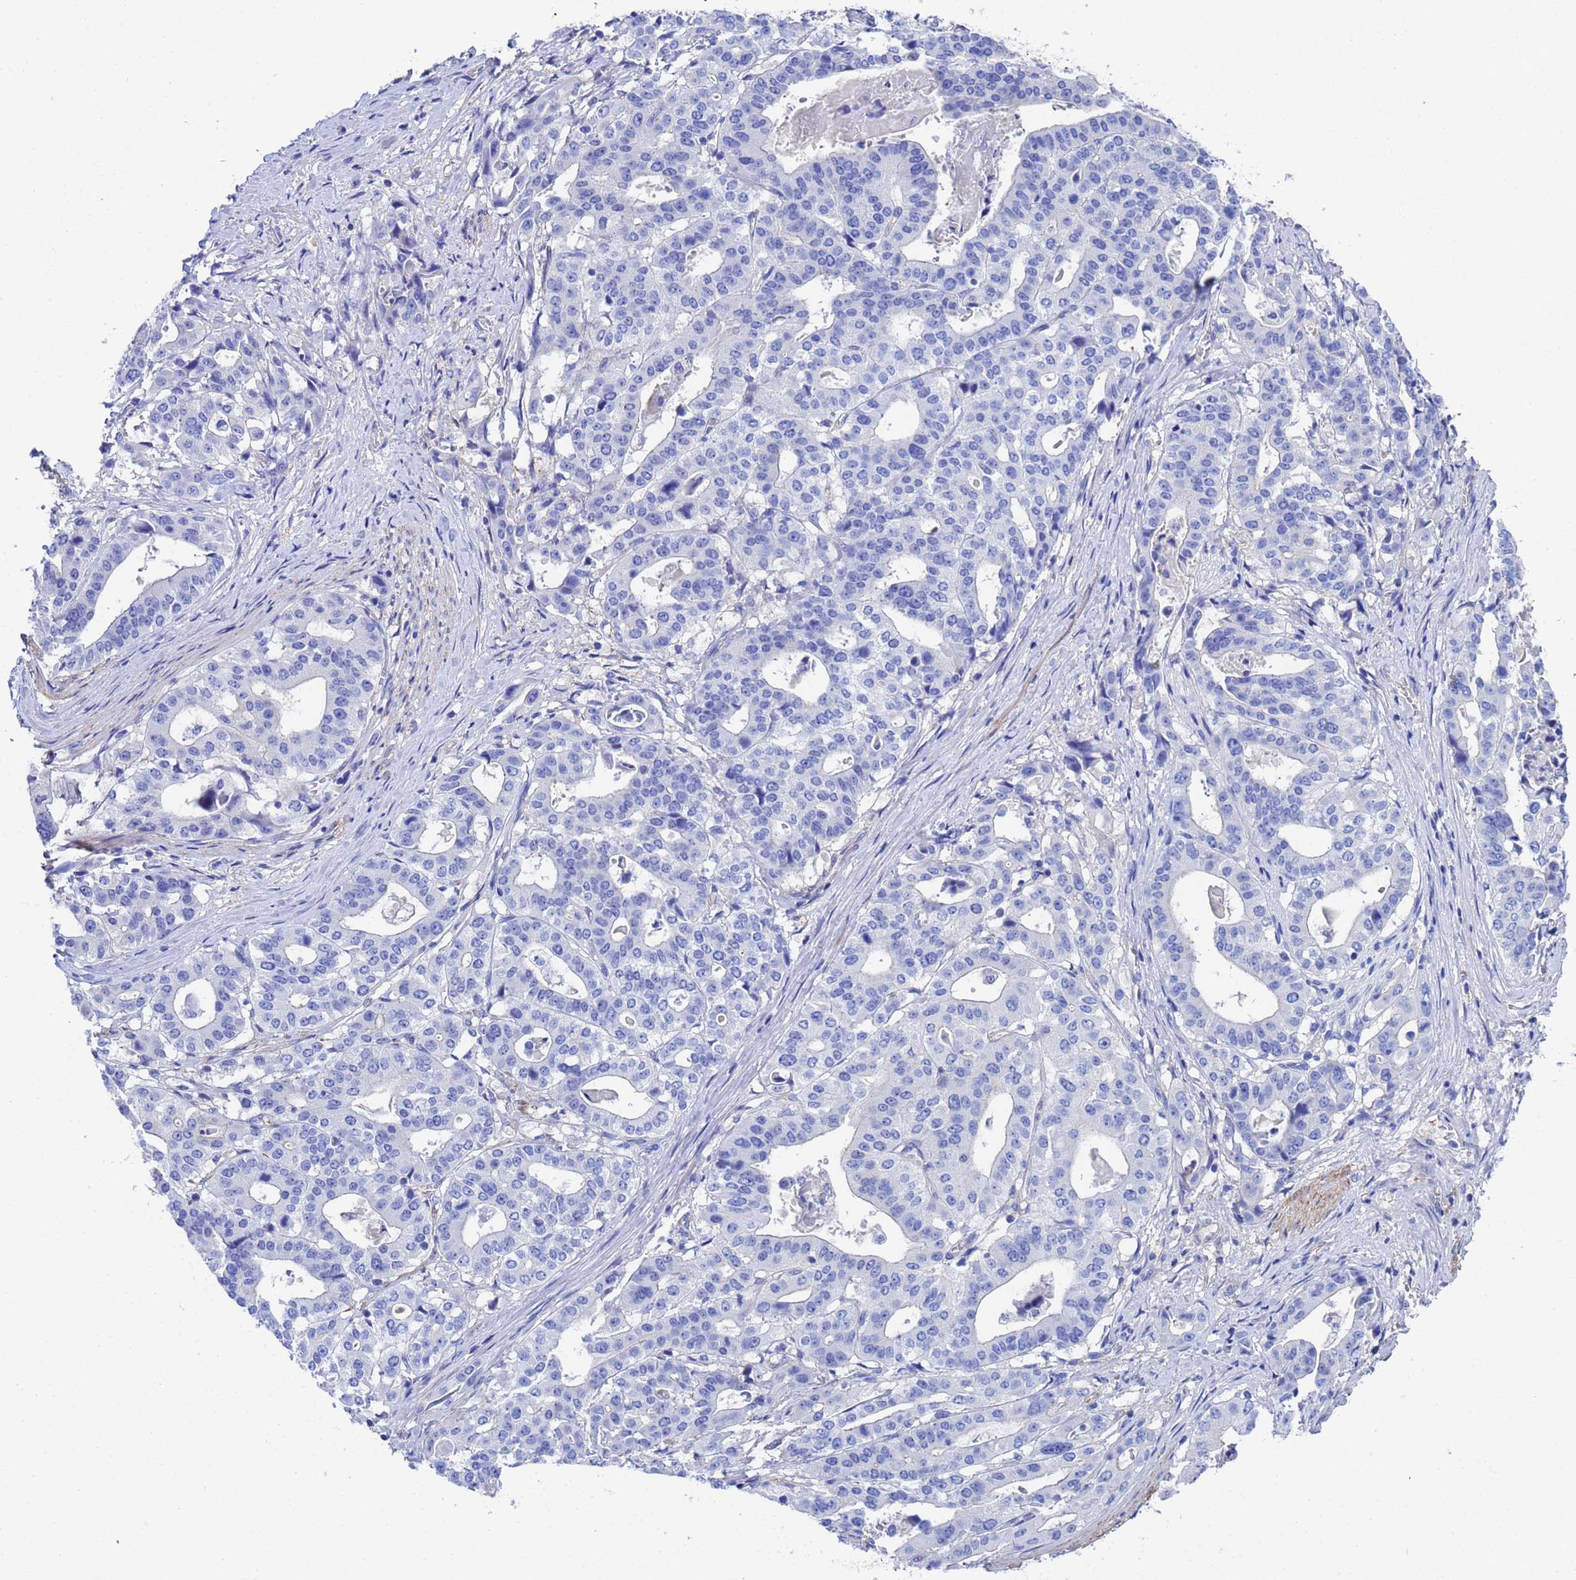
{"staining": {"intensity": "negative", "quantity": "none", "location": "none"}, "tissue": "stomach cancer", "cell_type": "Tumor cells", "image_type": "cancer", "snomed": [{"axis": "morphology", "description": "Adenocarcinoma, NOS"}, {"axis": "topography", "description": "Stomach"}], "caption": "A high-resolution image shows immunohistochemistry staining of adenocarcinoma (stomach), which reveals no significant expression in tumor cells. The staining was performed using DAB (3,3'-diaminobenzidine) to visualize the protein expression in brown, while the nuclei were stained in blue with hematoxylin (Magnification: 20x).", "gene": "CST4", "patient": {"sex": "male", "age": 48}}